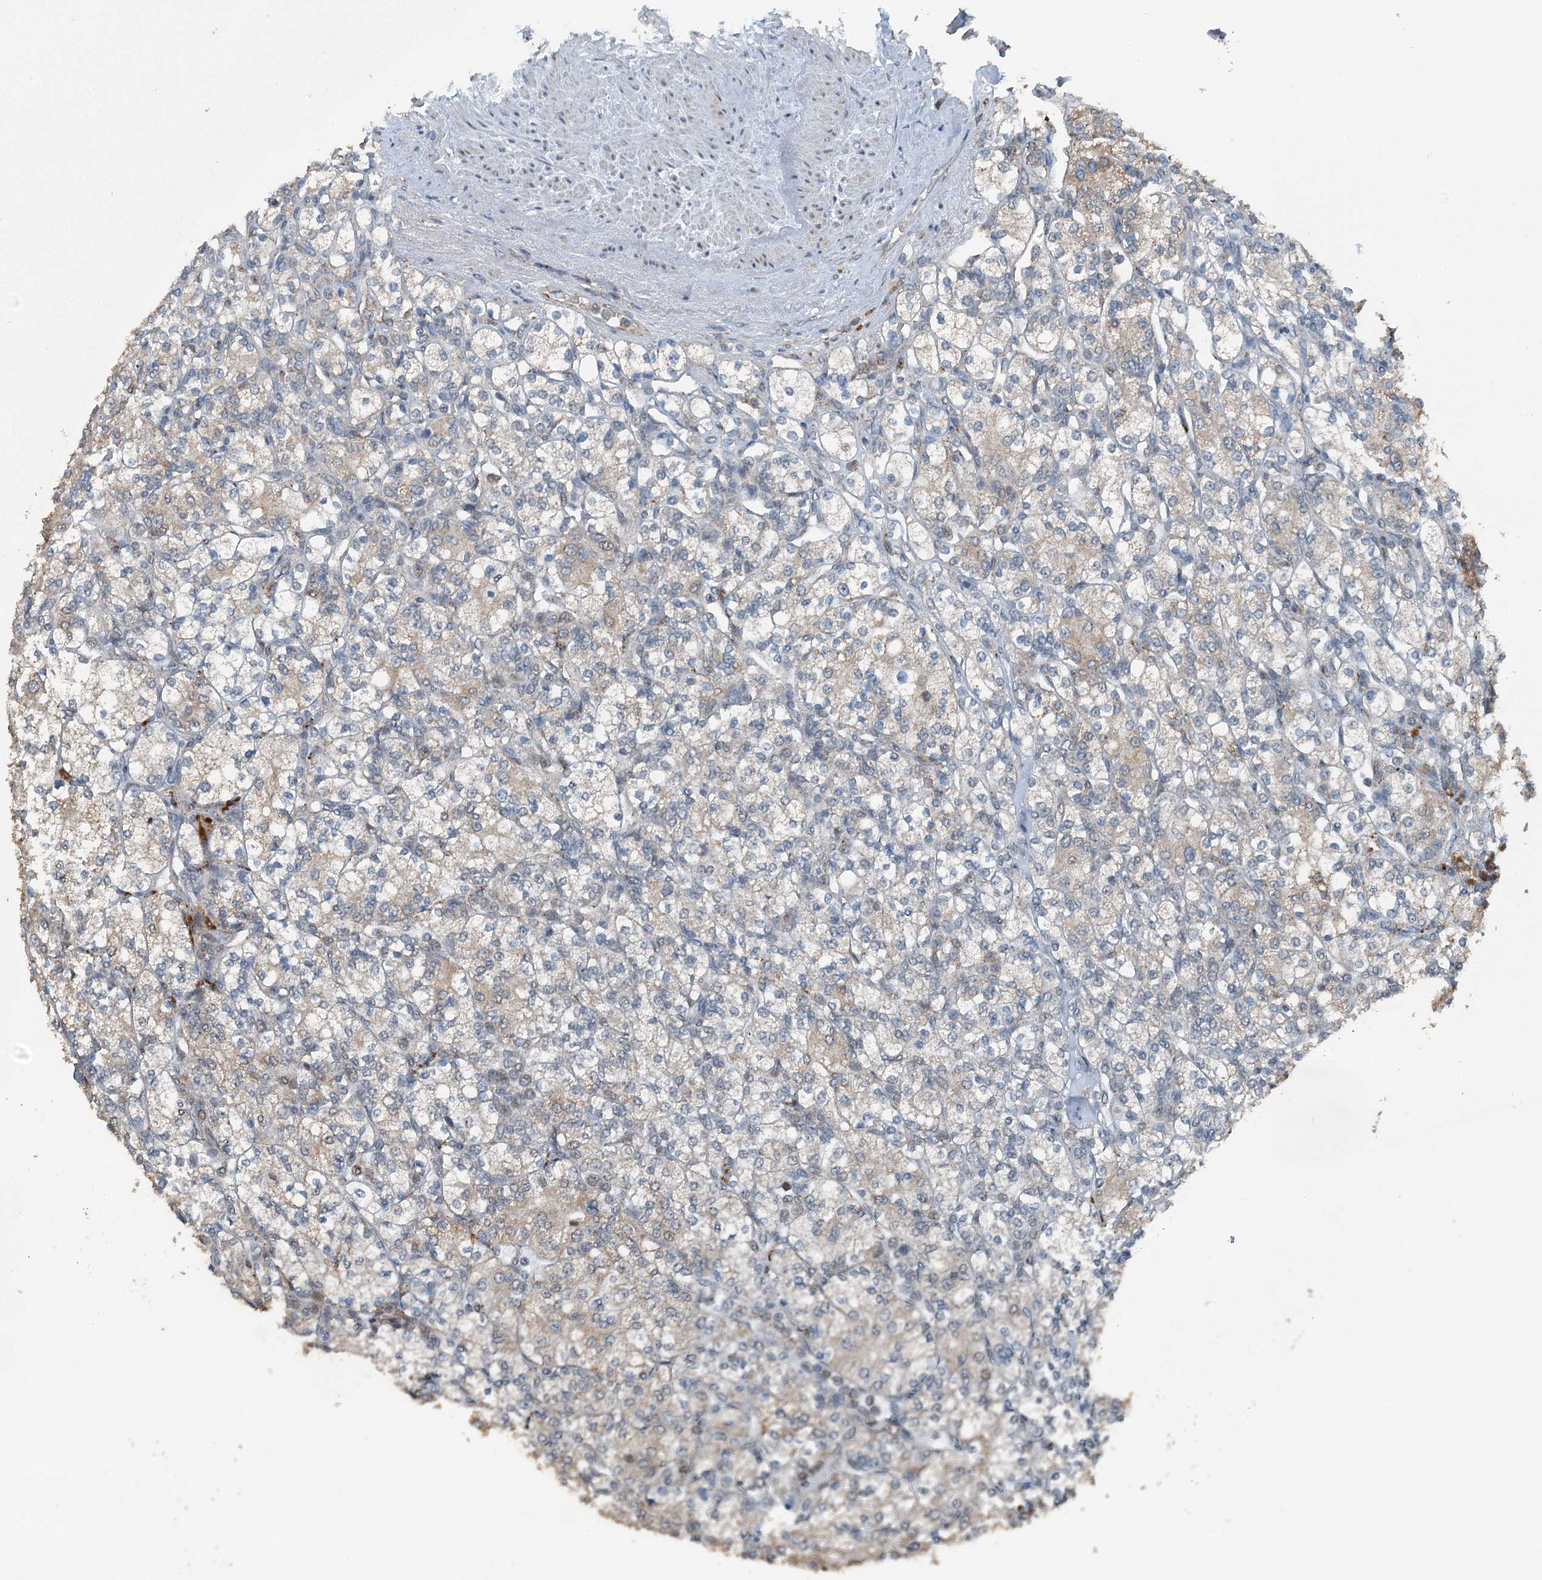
{"staining": {"intensity": "weak", "quantity": "<25%", "location": "cytoplasmic/membranous"}, "tissue": "renal cancer", "cell_type": "Tumor cells", "image_type": "cancer", "snomed": [{"axis": "morphology", "description": "Adenocarcinoma, NOS"}, {"axis": "topography", "description": "Kidney"}], "caption": "IHC of human renal cancer demonstrates no staining in tumor cells.", "gene": "BMERB1", "patient": {"sex": "male", "age": 77}}